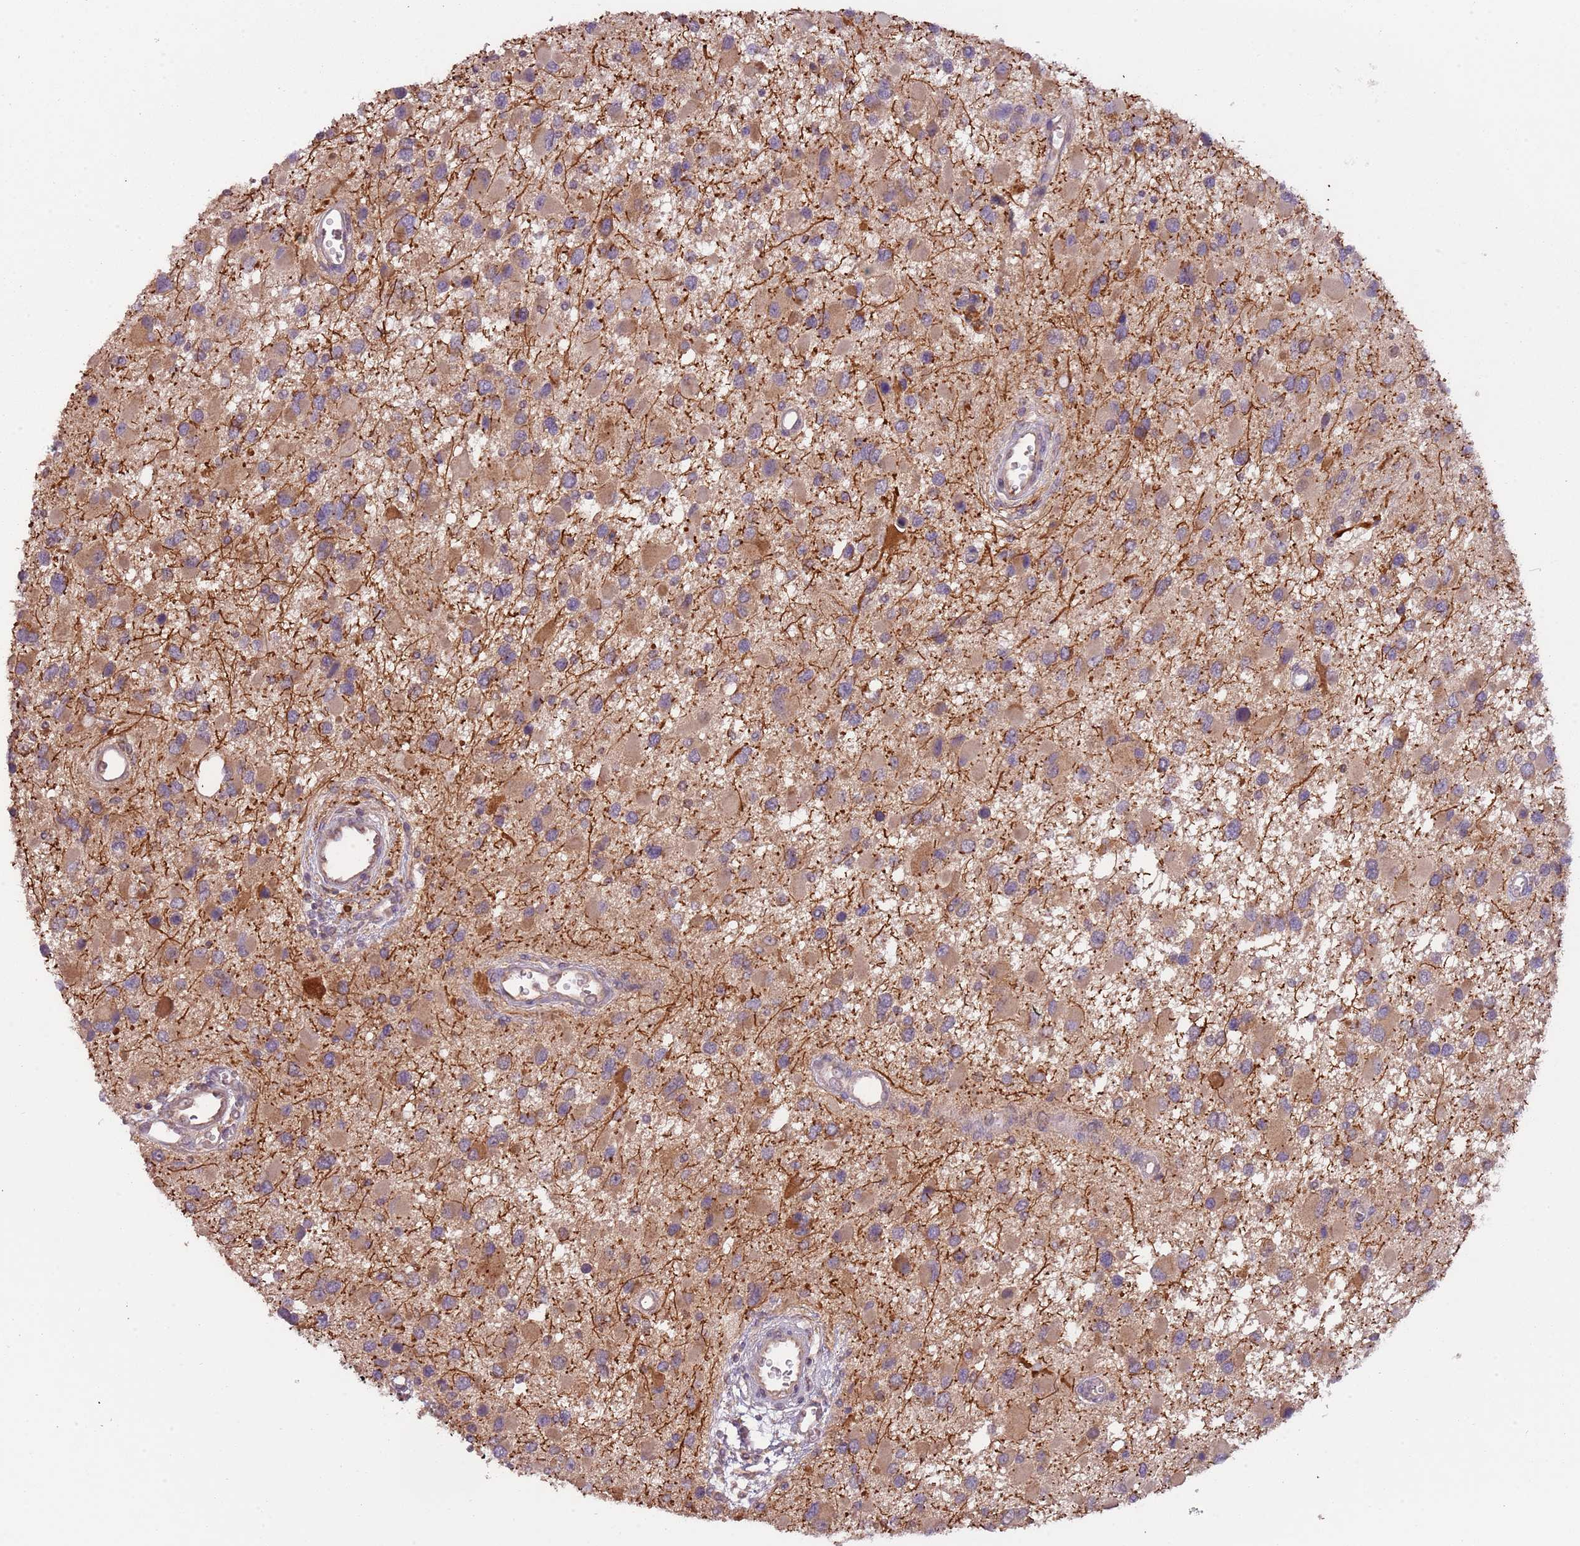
{"staining": {"intensity": "moderate", "quantity": ">75%", "location": "cytoplasmic/membranous"}, "tissue": "glioma", "cell_type": "Tumor cells", "image_type": "cancer", "snomed": [{"axis": "morphology", "description": "Glioma, malignant, High grade"}, {"axis": "topography", "description": "Brain"}], "caption": "A photomicrograph of human glioma stained for a protein shows moderate cytoplasmic/membranous brown staining in tumor cells. Nuclei are stained in blue.", "gene": "FECH", "patient": {"sex": "male", "age": 53}}